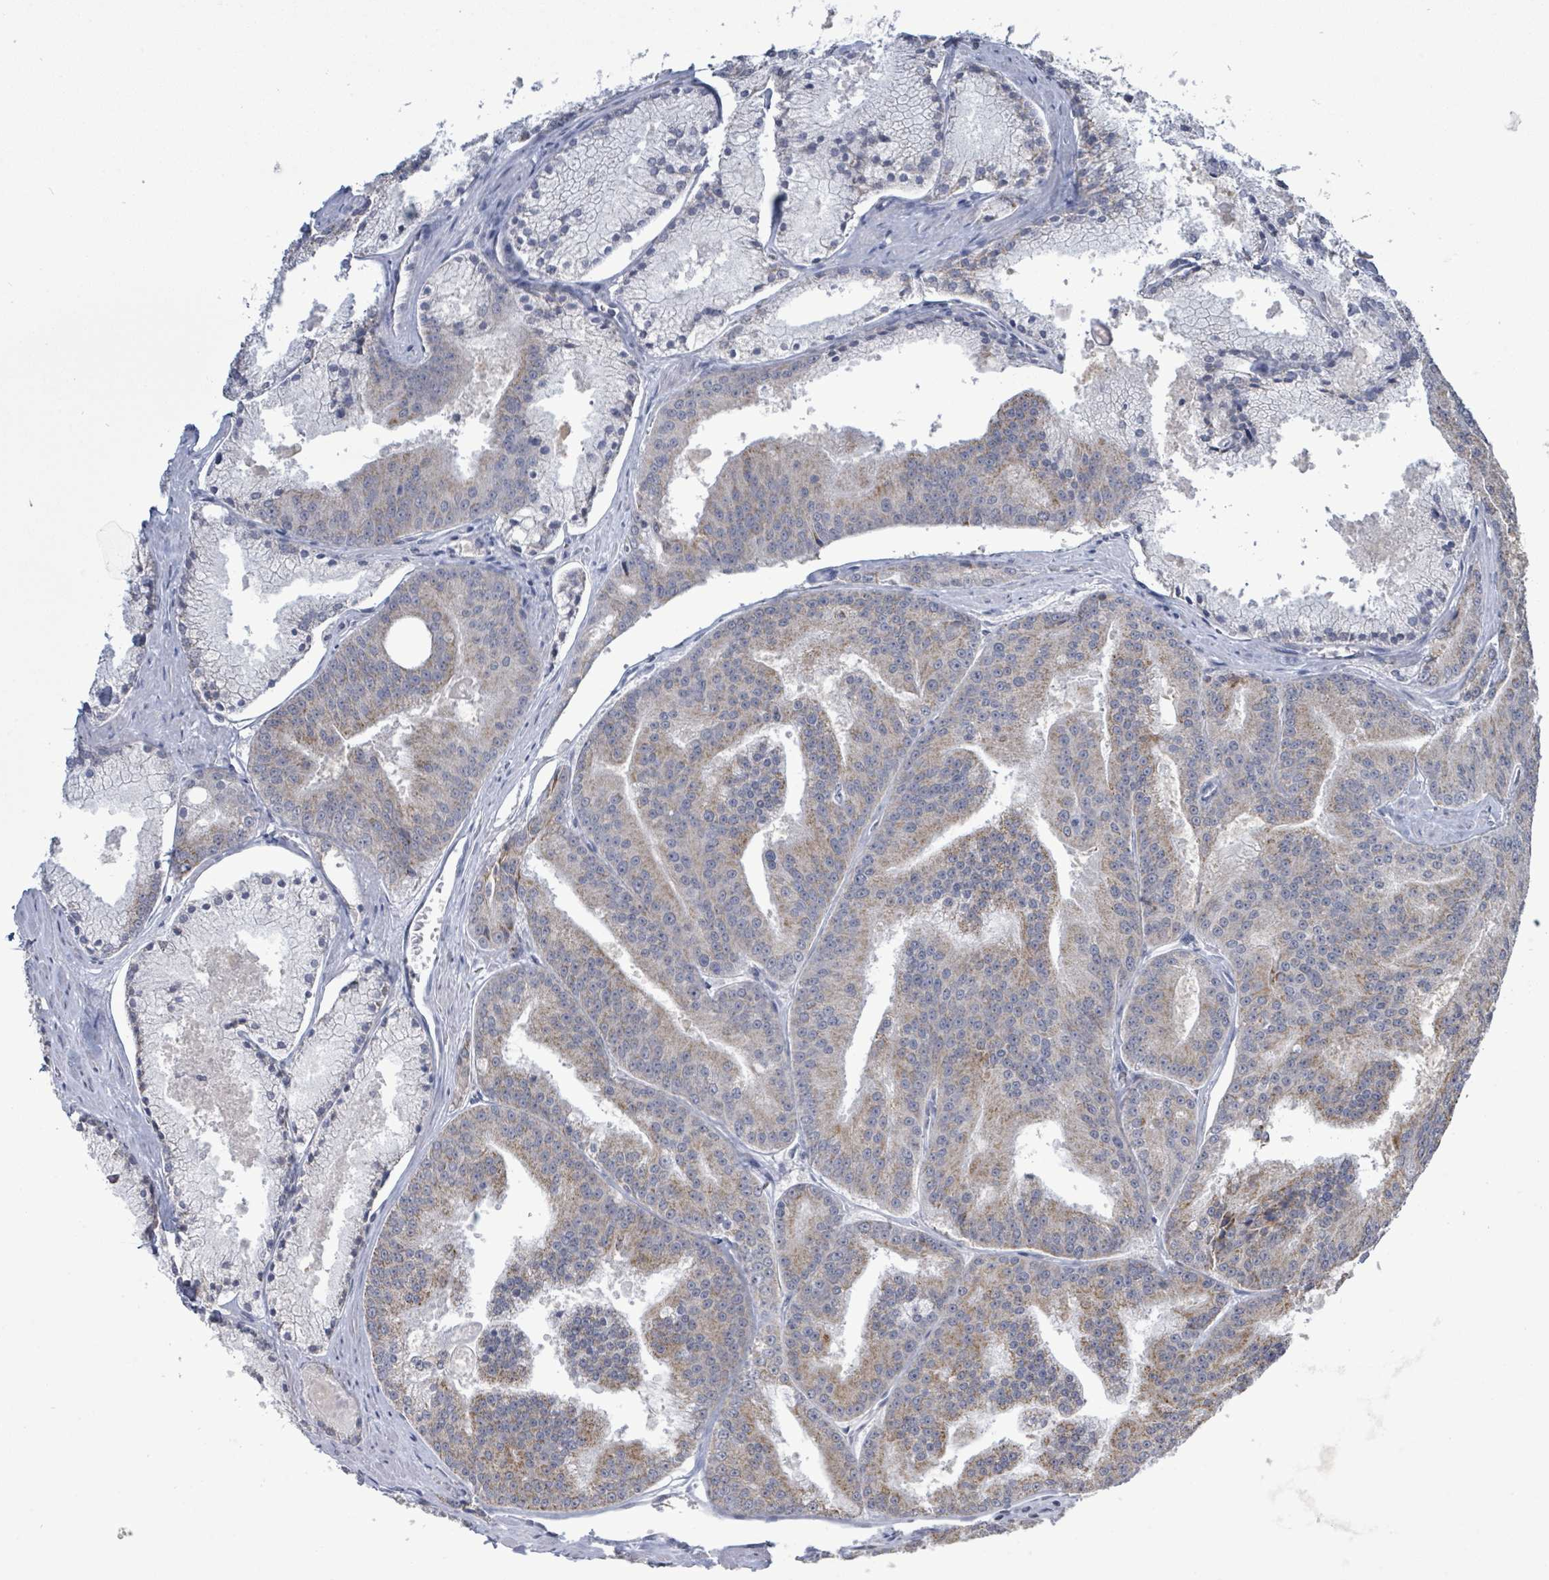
{"staining": {"intensity": "moderate", "quantity": ">75%", "location": "cytoplasmic/membranous"}, "tissue": "prostate cancer", "cell_type": "Tumor cells", "image_type": "cancer", "snomed": [{"axis": "morphology", "description": "Adenocarcinoma, High grade"}, {"axis": "topography", "description": "Prostate"}], "caption": "Prostate high-grade adenocarcinoma stained with DAB (3,3'-diaminobenzidine) immunohistochemistry (IHC) reveals medium levels of moderate cytoplasmic/membranous staining in about >75% of tumor cells. The protein is shown in brown color, while the nuclei are stained blue.", "gene": "COQ10B", "patient": {"sex": "male", "age": 61}}